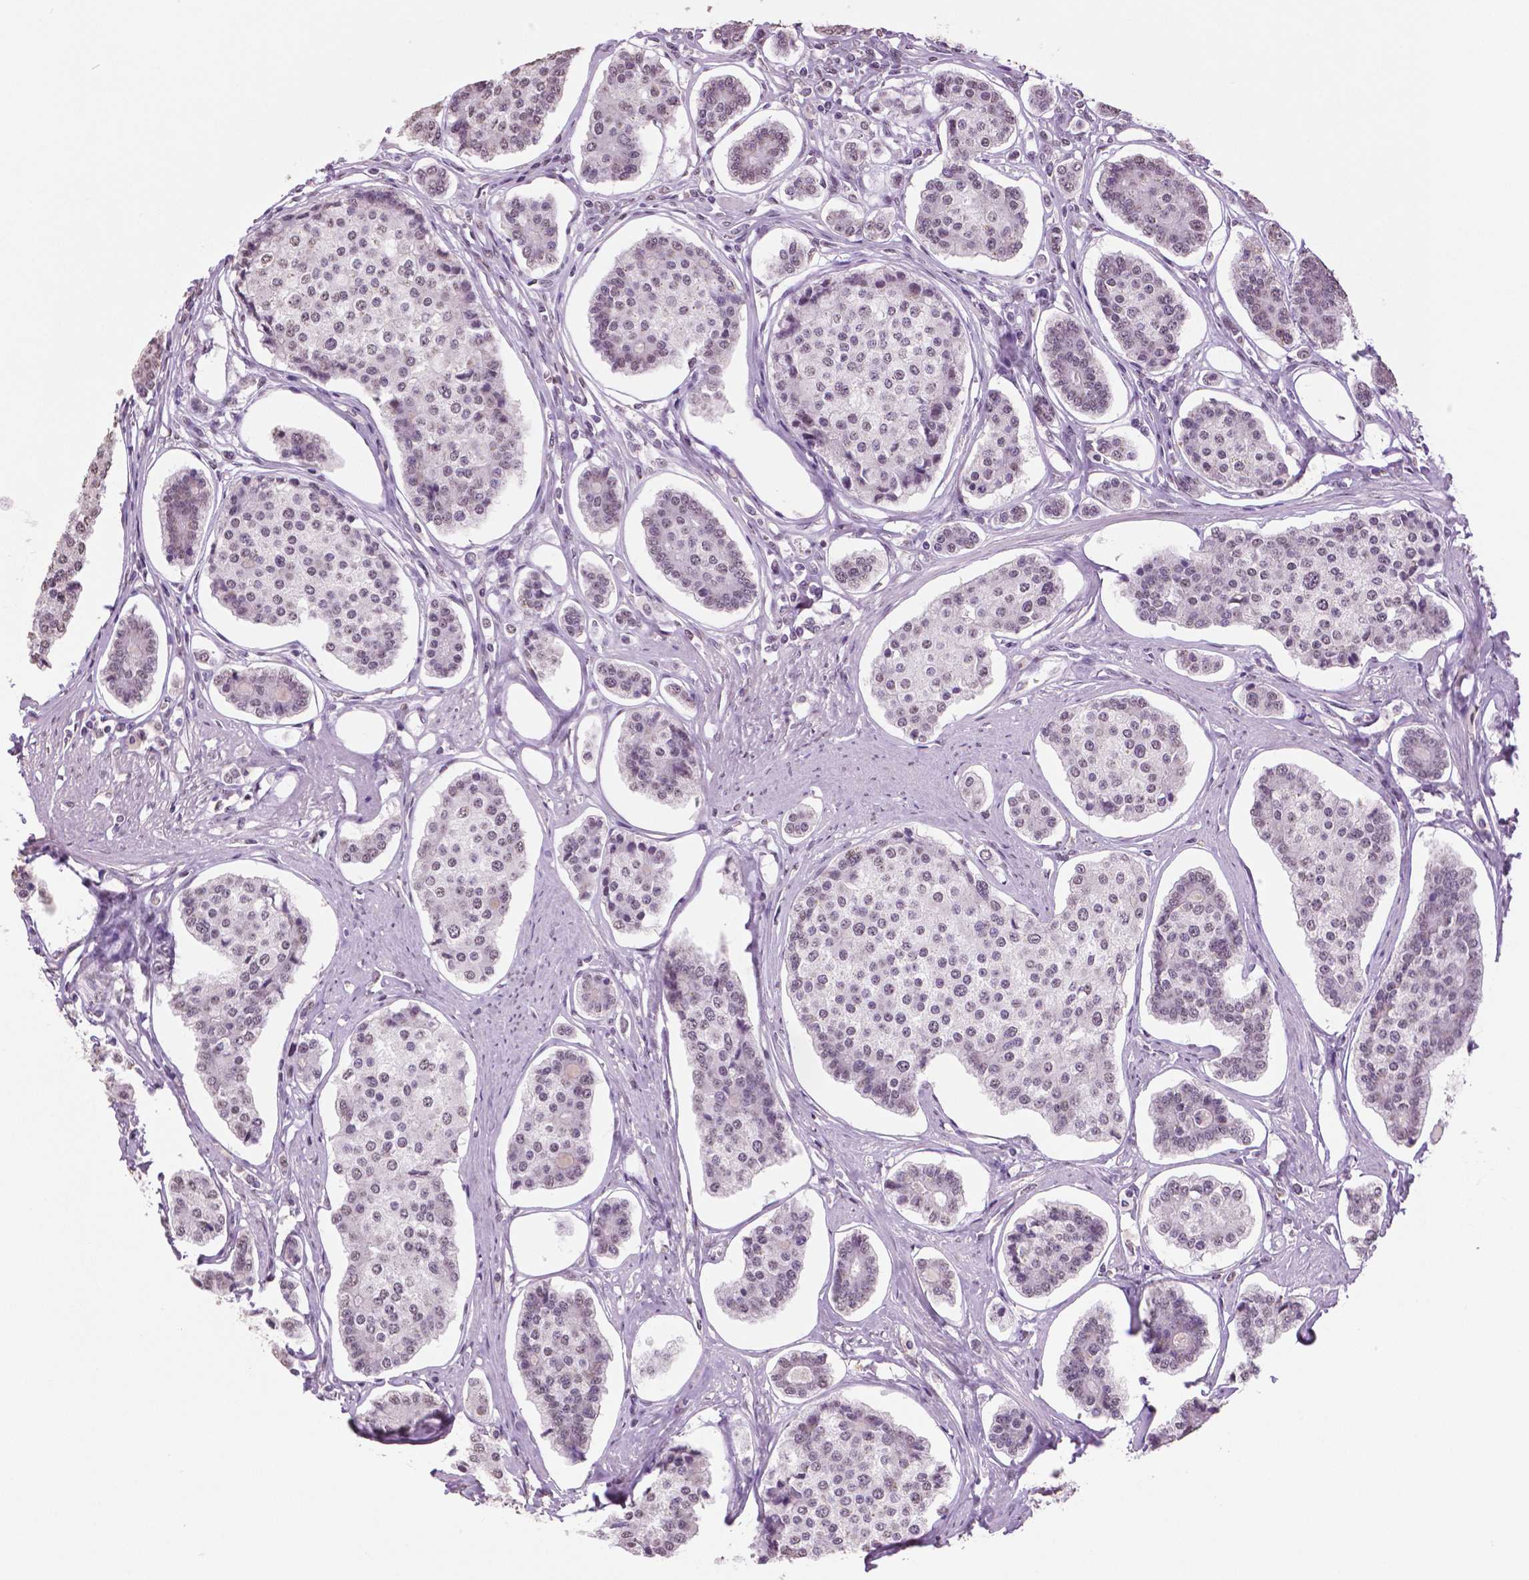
{"staining": {"intensity": "weak", "quantity": "<25%", "location": "nuclear"}, "tissue": "carcinoid", "cell_type": "Tumor cells", "image_type": "cancer", "snomed": [{"axis": "morphology", "description": "Carcinoid, malignant, NOS"}, {"axis": "topography", "description": "Small intestine"}], "caption": "Immunohistochemistry image of carcinoid (malignant) stained for a protein (brown), which demonstrates no staining in tumor cells.", "gene": "IGF2BP1", "patient": {"sex": "female", "age": 65}}